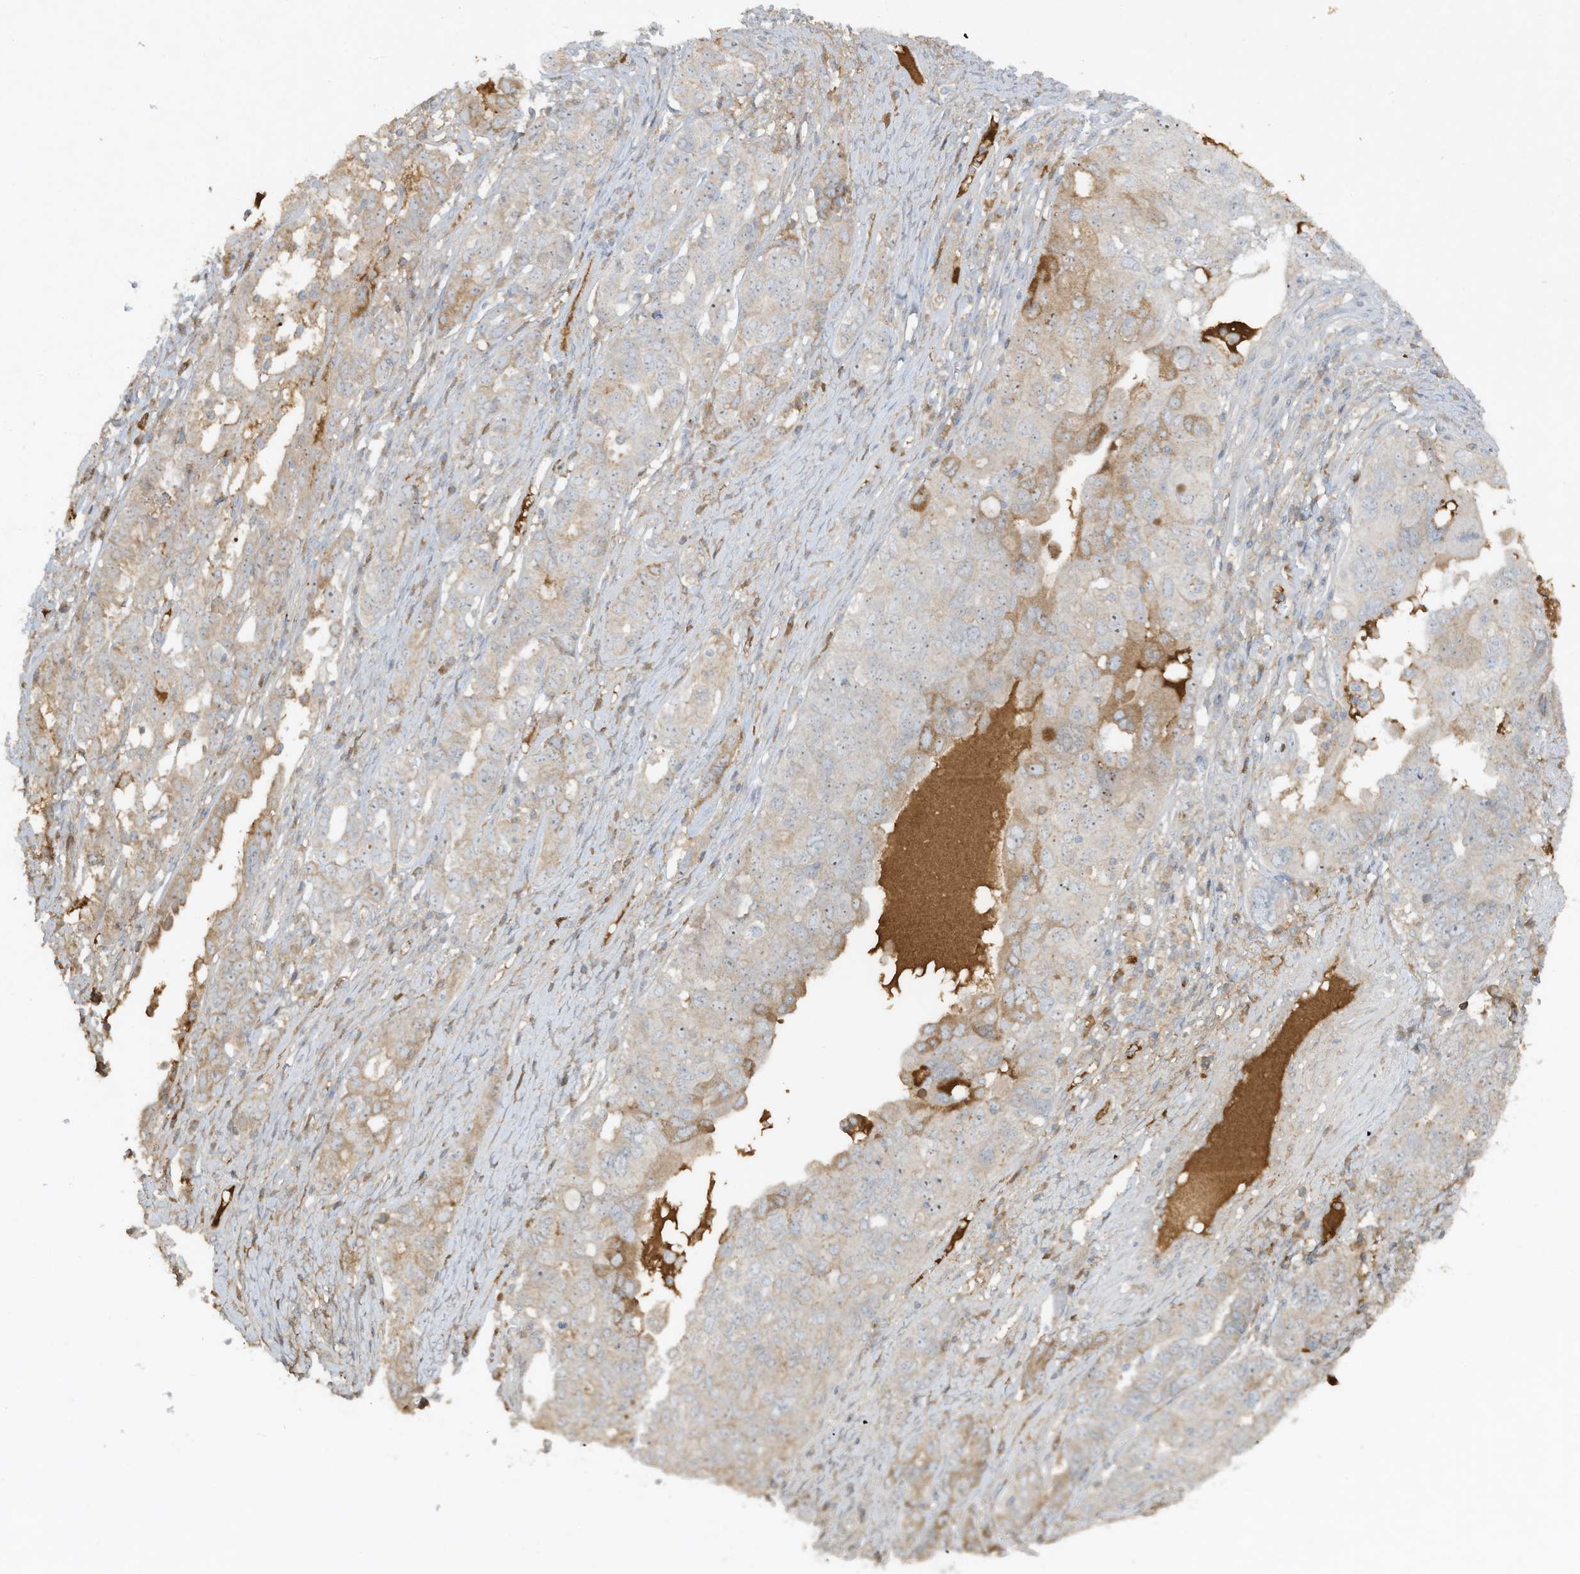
{"staining": {"intensity": "moderate", "quantity": "<25%", "location": "cytoplasmic/membranous"}, "tissue": "ovarian cancer", "cell_type": "Tumor cells", "image_type": "cancer", "snomed": [{"axis": "morphology", "description": "Carcinoma, endometroid"}, {"axis": "topography", "description": "Ovary"}], "caption": "A micrograph showing moderate cytoplasmic/membranous staining in about <25% of tumor cells in ovarian cancer, as visualized by brown immunohistochemical staining.", "gene": "FETUB", "patient": {"sex": "female", "age": 62}}